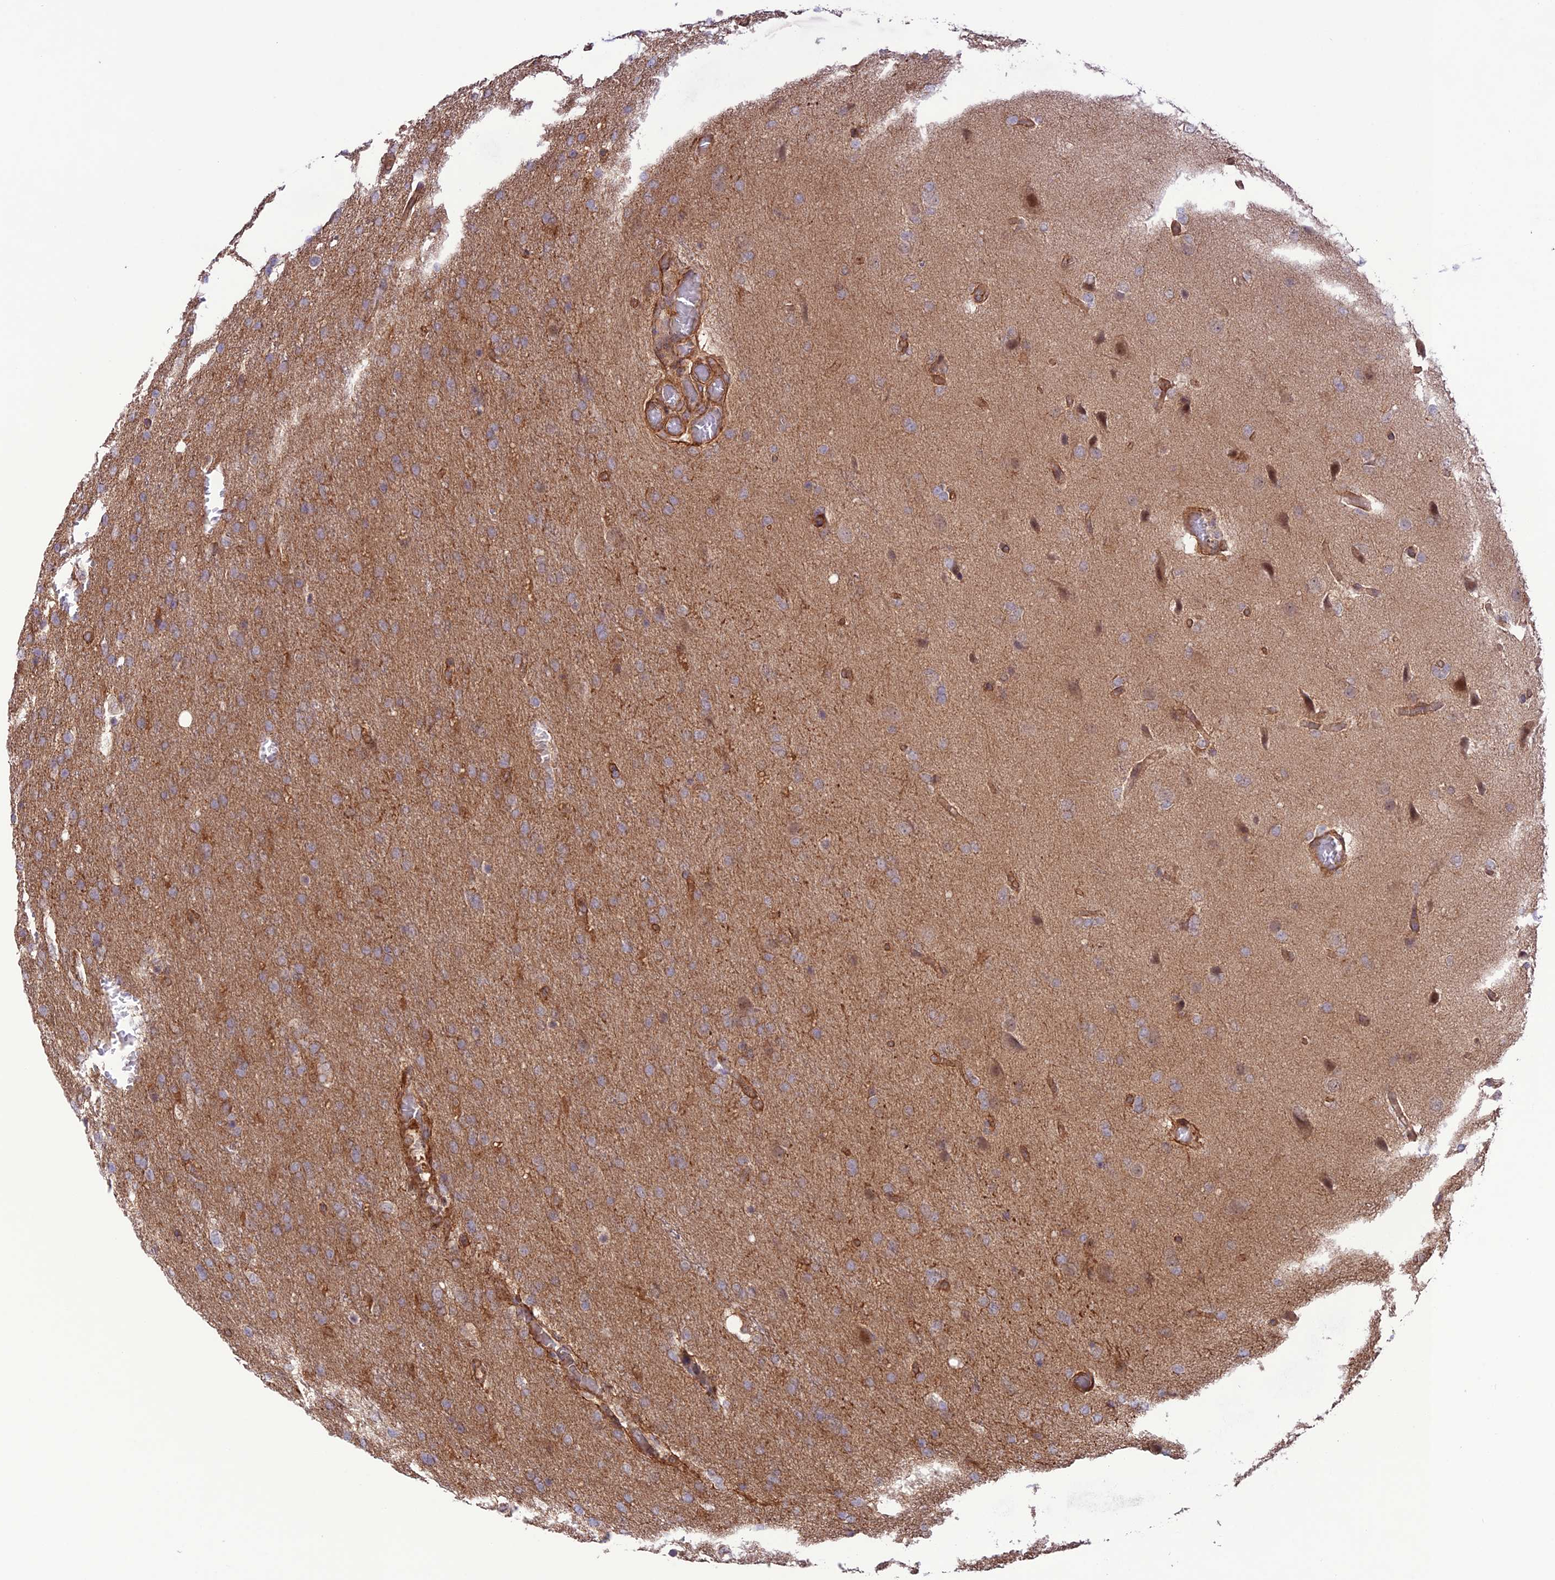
{"staining": {"intensity": "moderate", "quantity": "<25%", "location": "cytoplasmic/membranous"}, "tissue": "glioma", "cell_type": "Tumor cells", "image_type": "cancer", "snomed": [{"axis": "morphology", "description": "Glioma, malignant, High grade"}, {"axis": "topography", "description": "Brain"}], "caption": "Immunohistochemical staining of malignant glioma (high-grade) exhibits moderate cytoplasmic/membranous protein expression in approximately <25% of tumor cells.", "gene": "FCHSD1", "patient": {"sex": "female", "age": 74}}